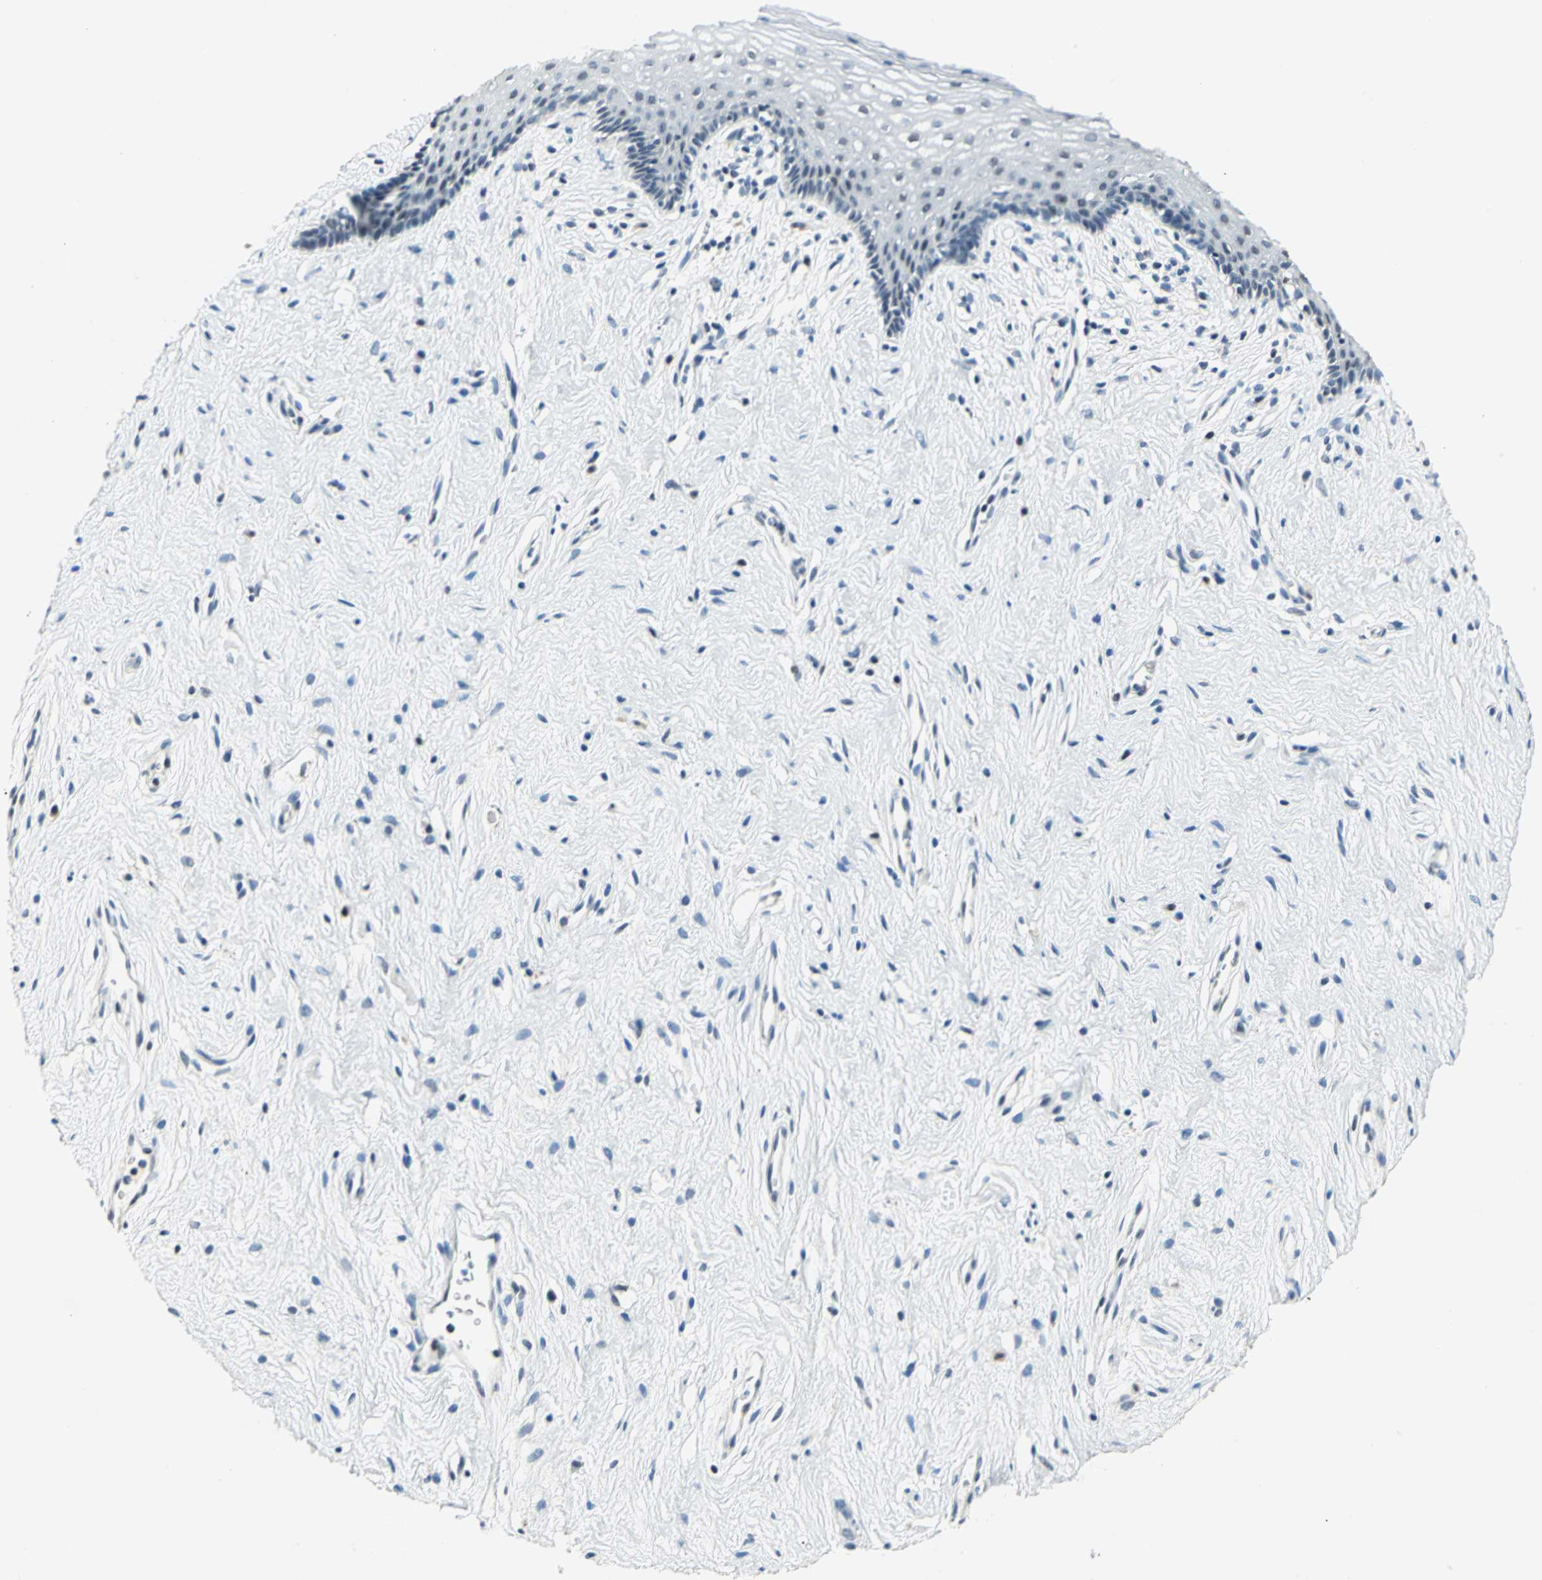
{"staining": {"intensity": "negative", "quantity": "none", "location": "none"}, "tissue": "vagina", "cell_type": "Squamous epithelial cells", "image_type": "normal", "snomed": [{"axis": "morphology", "description": "Normal tissue, NOS"}, {"axis": "topography", "description": "Vagina"}], "caption": "IHC of benign human vagina exhibits no positivity in squamous epithelial cells.", "gene": "RAD17", "patient": {"sex": "female", "age": 44}}